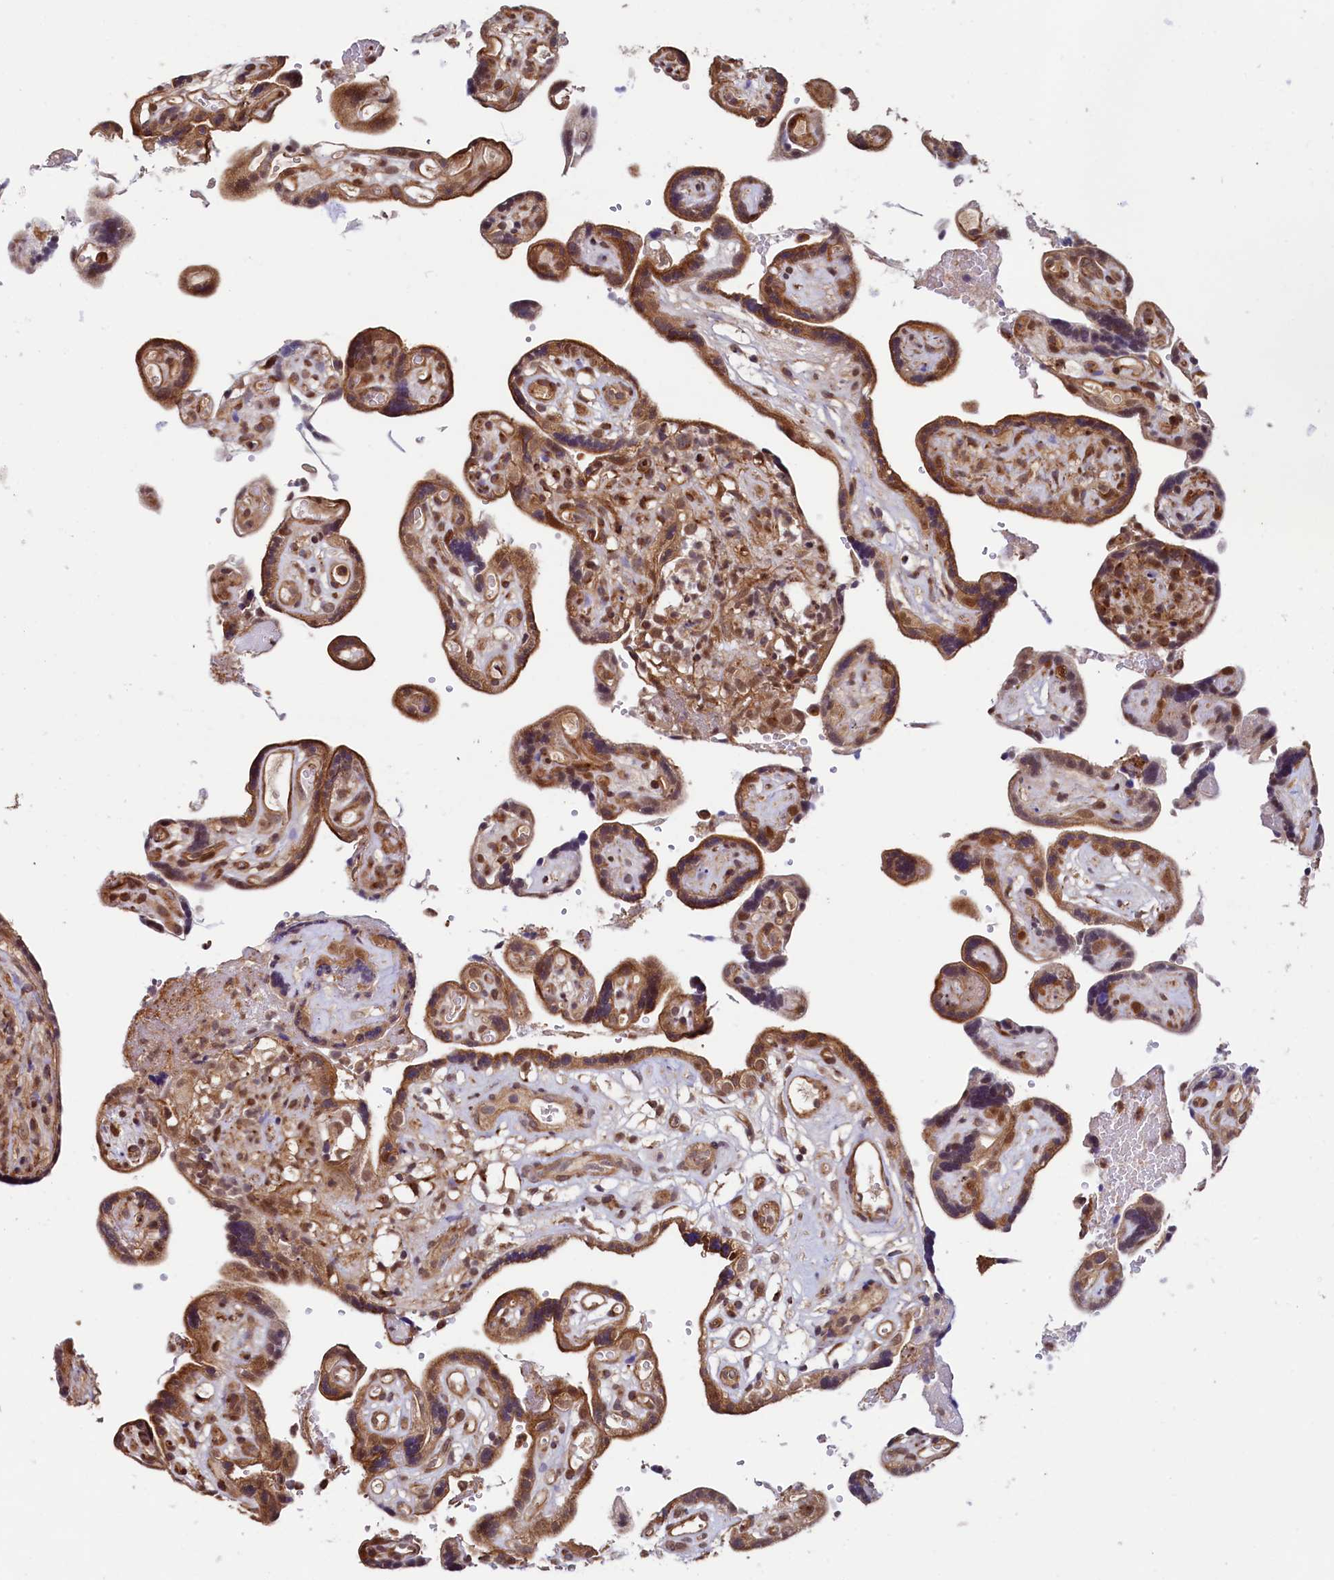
{"staining": {"intensity": "moderate", "quantity": ">75%", "location": "cytoplasmic/membranous,nuclear"}, "tissue": "placenta", "cell_type": "Decidual cells", "image_type": "normal", "snomed": [{"axis": "morphology", "description": "Normal tissue, NOS"}, {"axis": "topography", "description": "Placenta"}], "caption": "Unremarkable placenta exhibits moderate cytoplasmic/membranous,nuclear staining in about >75% of decidual cells.", "gene": "LEO1", "patient": {"sex": "female", "age": 30}}